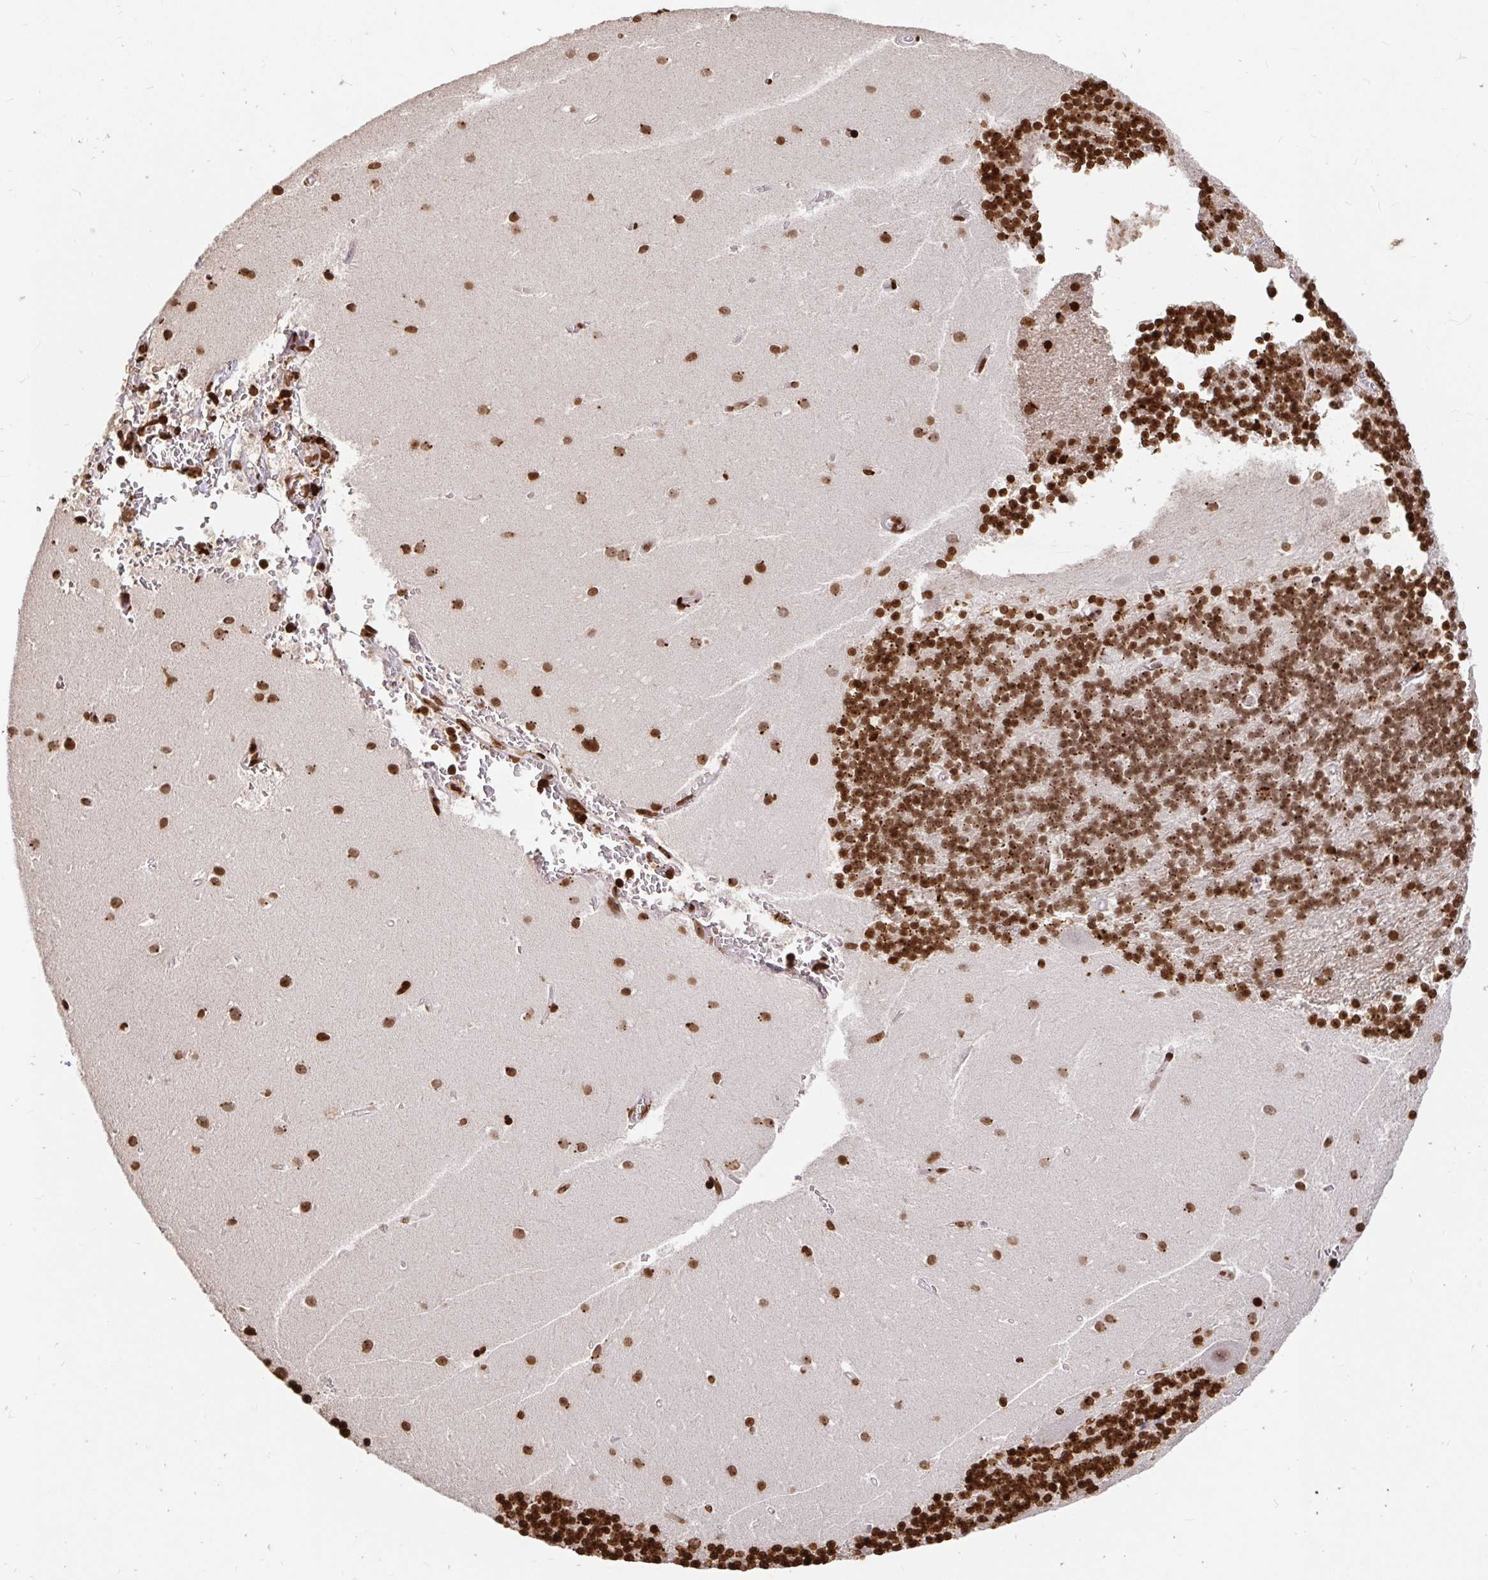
{"staining": {"intensity": "strong", "quantity": ">75%", "location": "nuclear"}, "tissue": "cerebellum", "cell_type": "Cells in granular layer", "image_type": "normal", "snomed": [{"axis": "morphology", "description": "Normal tissue, NOS"}, {"axis": "topography", "description": "Cerebellum"}], "caption": "Immunohistochemistry (IHC) photomicrograph of unremarkable cerebellum: human cerebellum stained using IHC shows high levels of strong protein expression localized specifically in the nuclear of cells in granular layer, appearing as a nuclear brown color.", "gene": "H2BC5", "patient": {"sex": "male", "age": 54}}